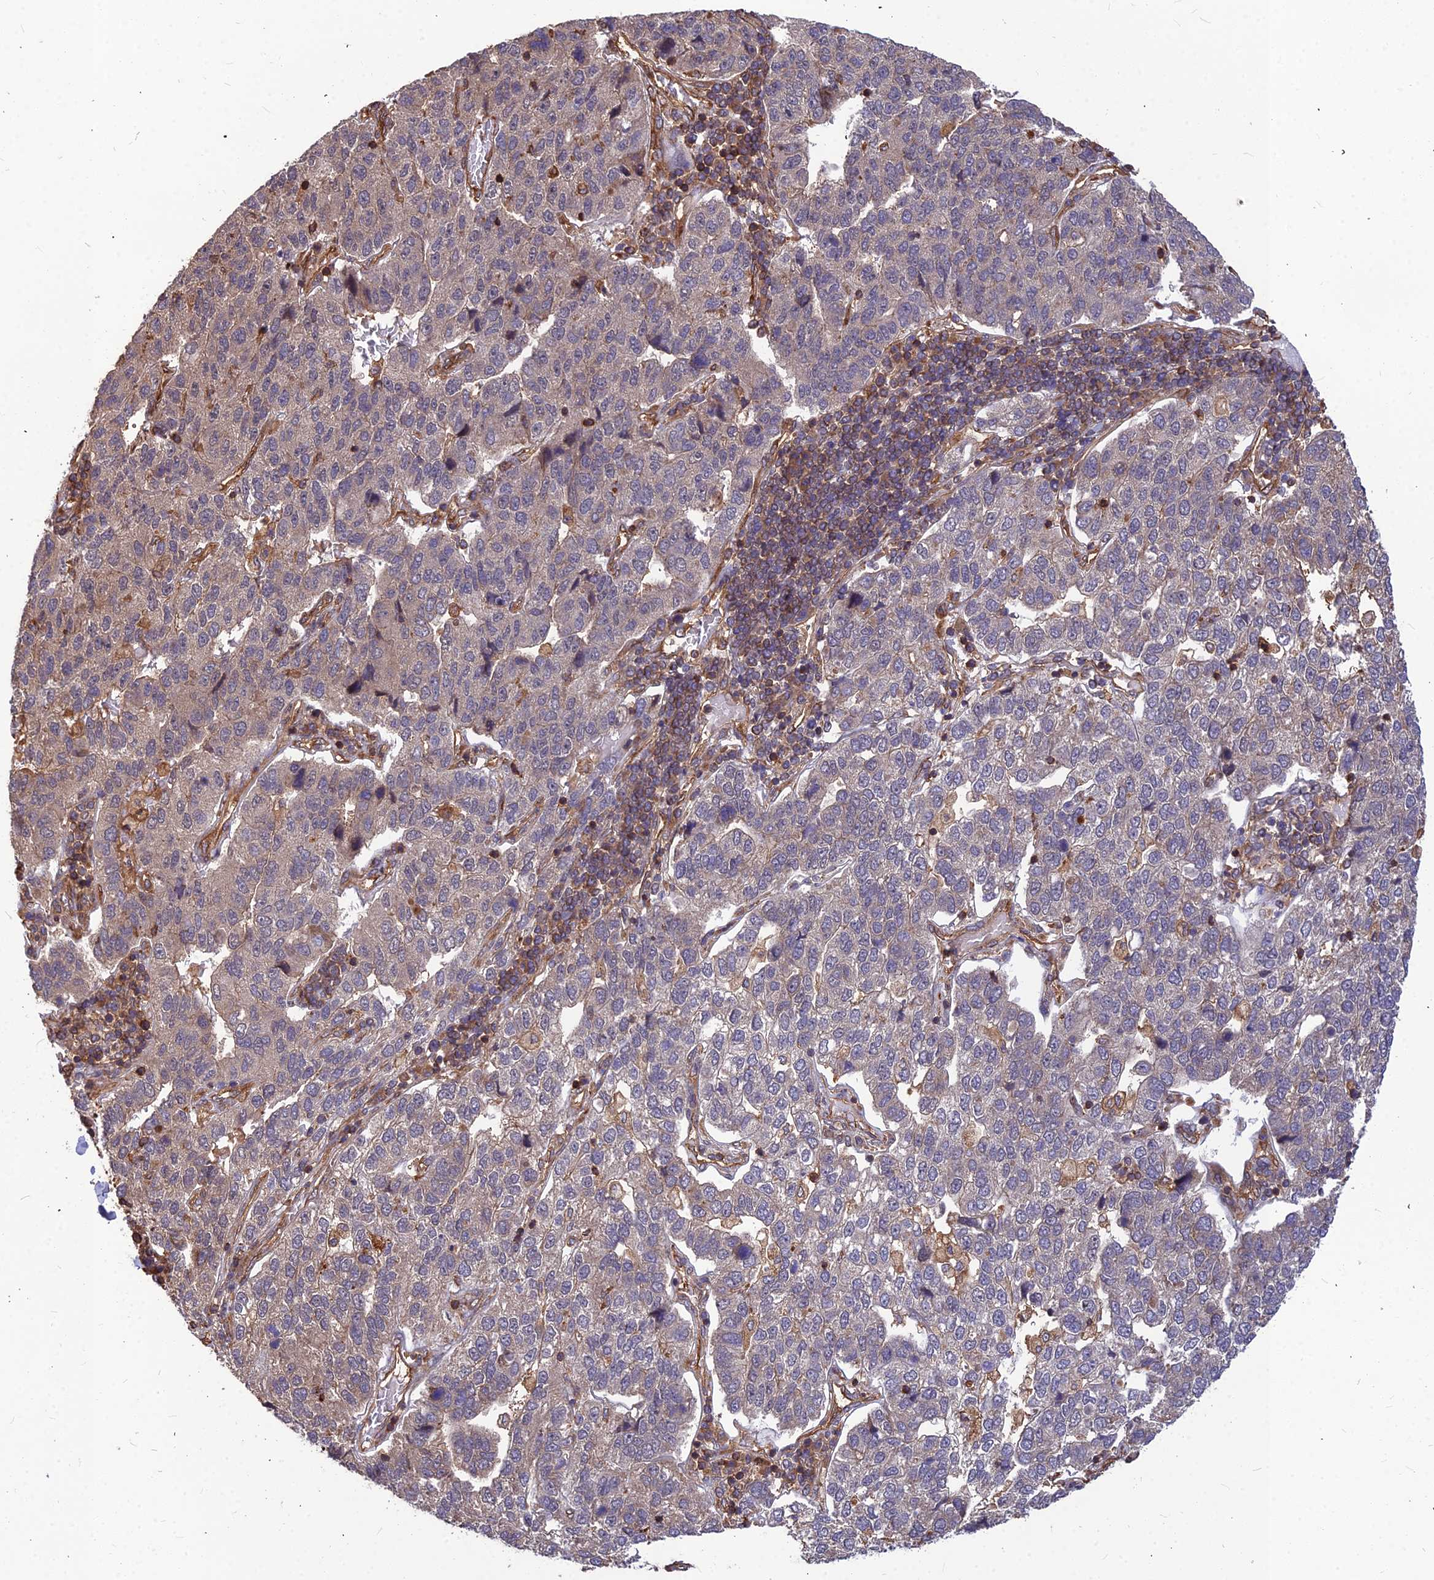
{"staining": {"intensity": "weak", "quantity": "25%-75%", "location": "cytoplasmic/membranous"}, "tissue": "pancreatic cancer", "cell_type": "Tumor cells", "image_type": "cancer", "snomed": [{"axis": "morphology", "description": "Adenocarcinoma, NOS"}, {"axis": "topography", "description": "Pancreas"}], "caption": "Protein staining displays weak cytoplasmic/membranous expression in about 25%-75% of tumor cells in pancreatic cancer (adenocarcinoma).", "gene": "ZNF467", "patient": {"sex": "female", "age": 61}}